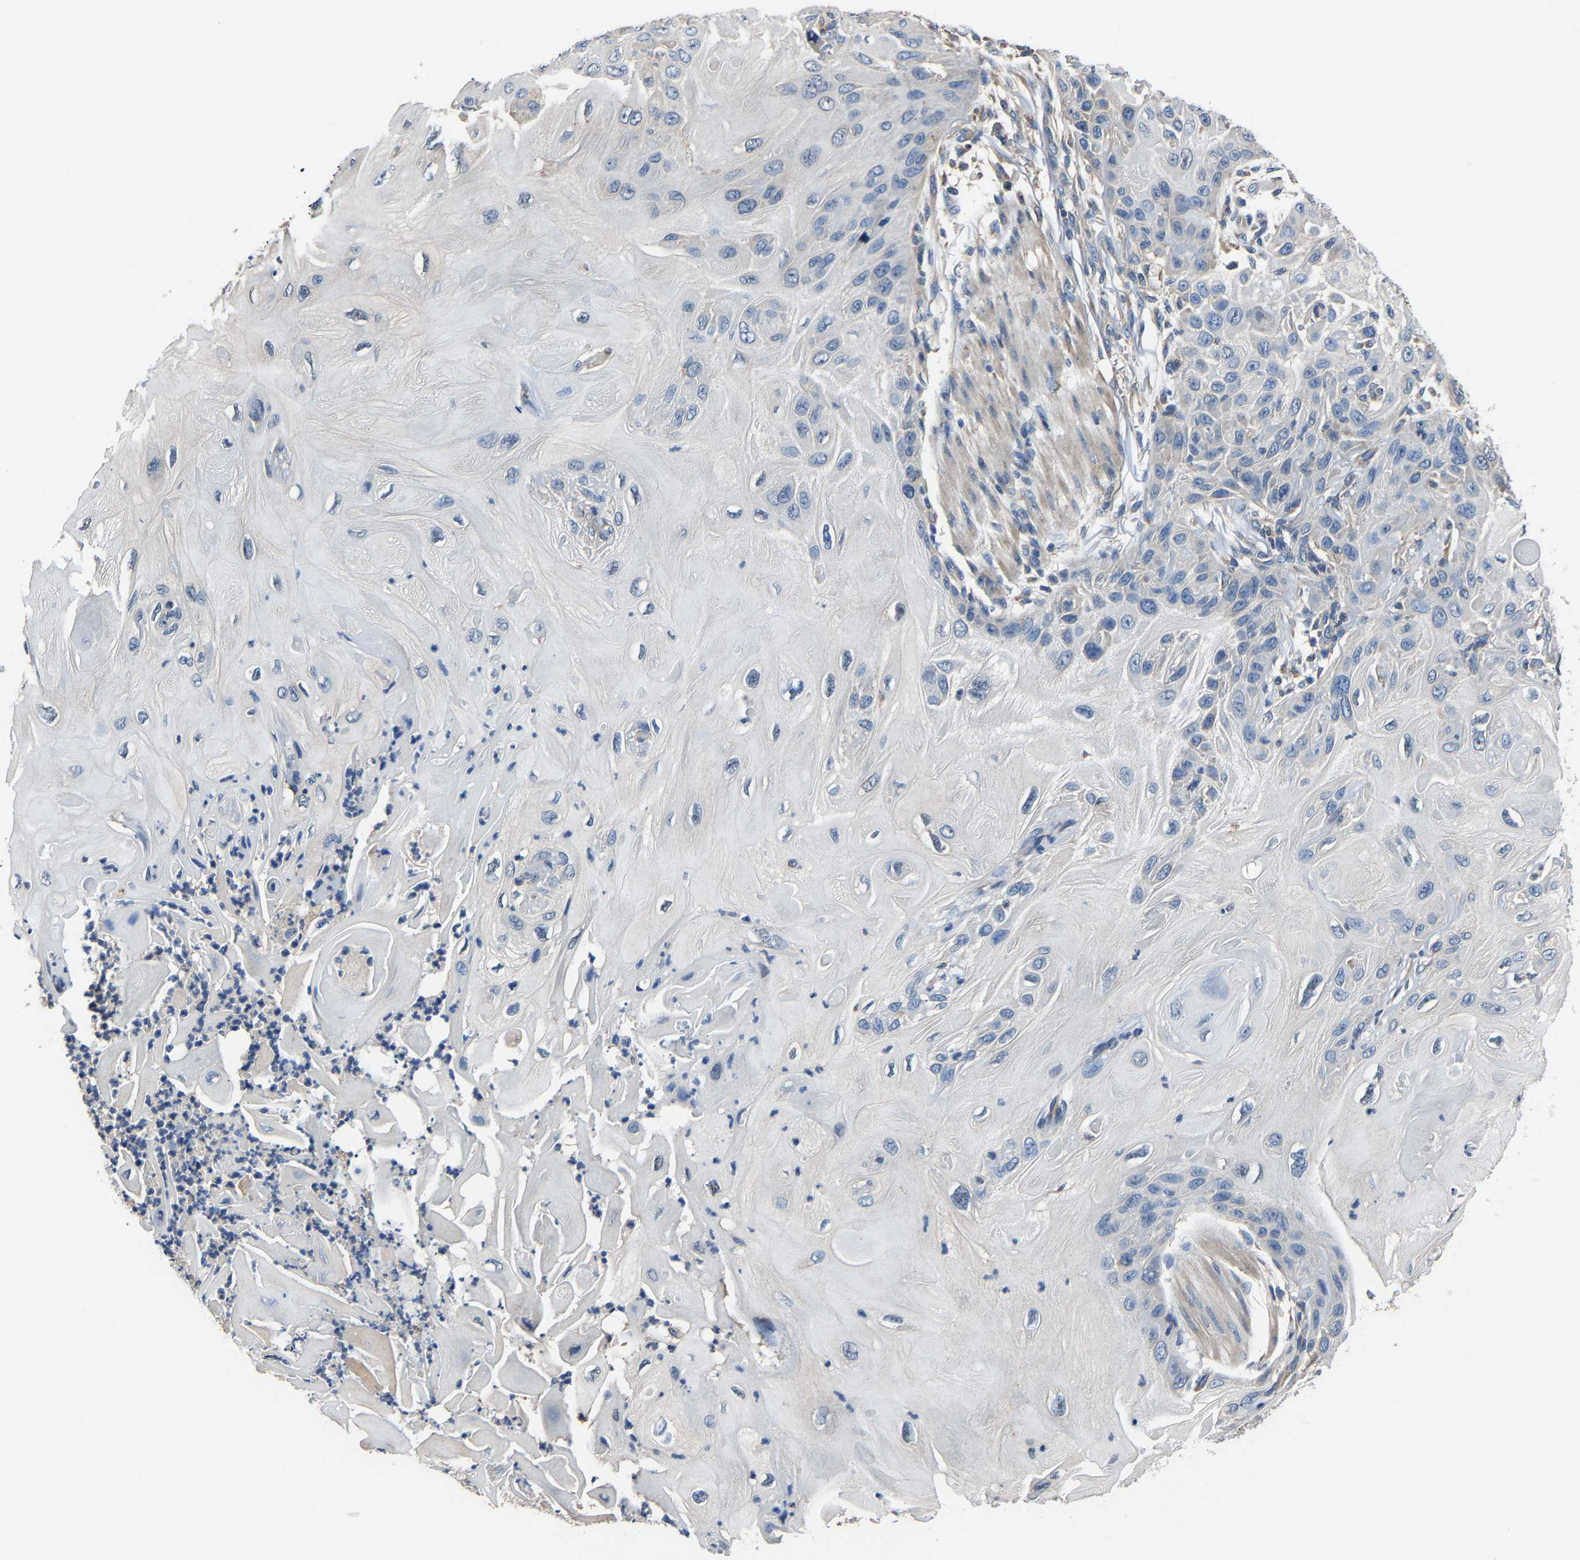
{"staining": {"intensity": "negative", "quantity": "none", "location": "none"}, "tissue": "skin cancer", "cell_type": "Tumor cells", "image_type": "cancer", "snomed": [{"axis": "morphology", "description": "Squamous cell carcinoma, NOS"}, {"axis": "topography", "description": "Skin"}], "caption": "IHC of skin squamous cell carcinoma demonstrates no staining in tumor cells. (DAB (3,3'-diaminobenzidine) IHC with hematoxylin counter stain).", "gene": "STRBP", "patient": {"sex": "female", "age": 77}}